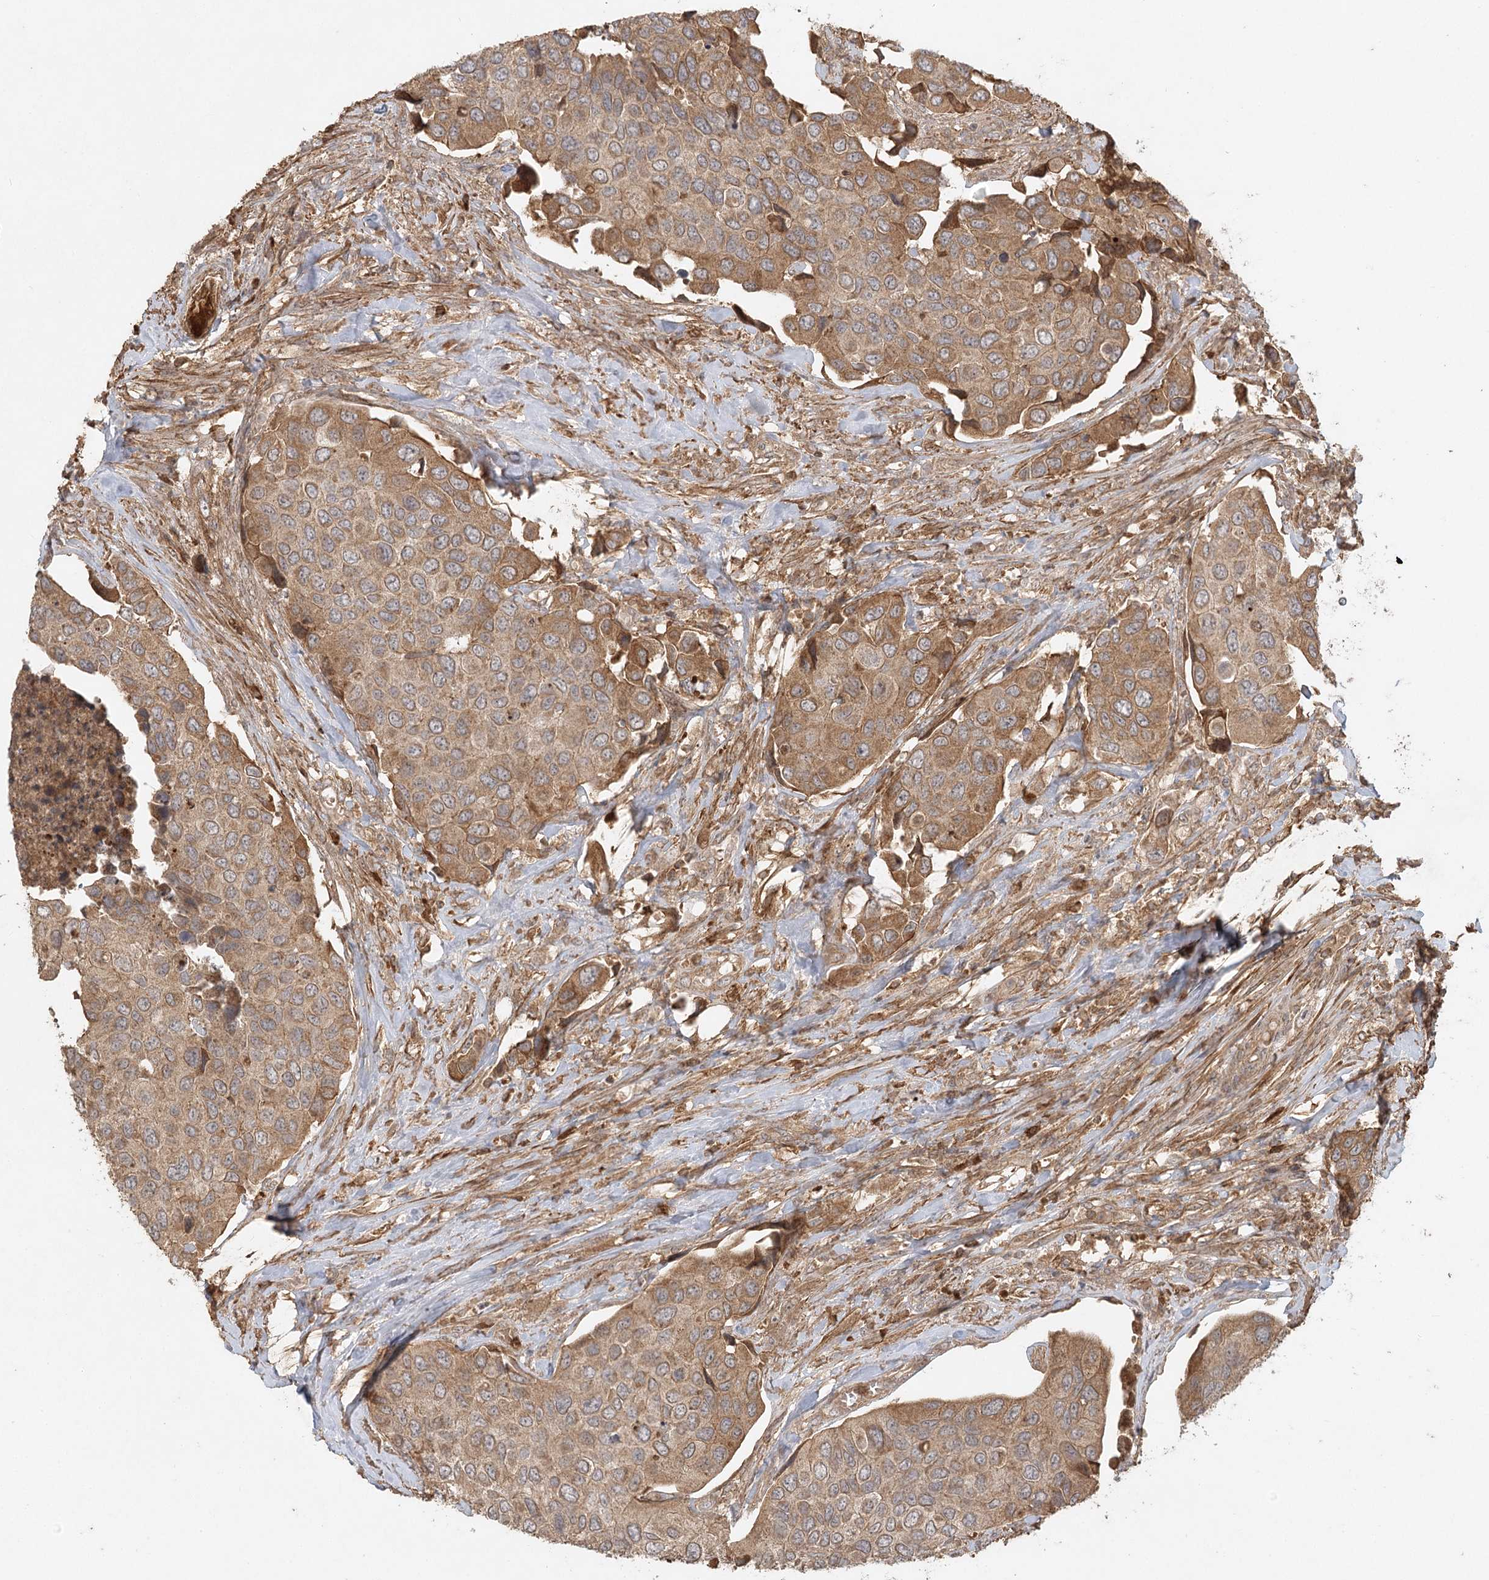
{"staining": {"intensity": "moderate", "quantity": "25%-75%", "location": "cytoplasmic/membranous"}, "tissue": "urothelial cancer", "cell_type": "Tumor cells", "image_type": "cancer", "snomed": [{"axis": "morphology", "description": "Urothelial carcinoma, High grade"}, {"axis": "topography", "description": "Urinary bladder"}], "caption": "An immunohistochemistry (IHC) histopathology image of neoplastic tissue is shown. Protein staining in brown shows moderate cytoplasmic/membranous positivity in urothelial cancer within tumor cells.", "gene": "ARL13A", "patient": {"sex": "male", "age": 74}}